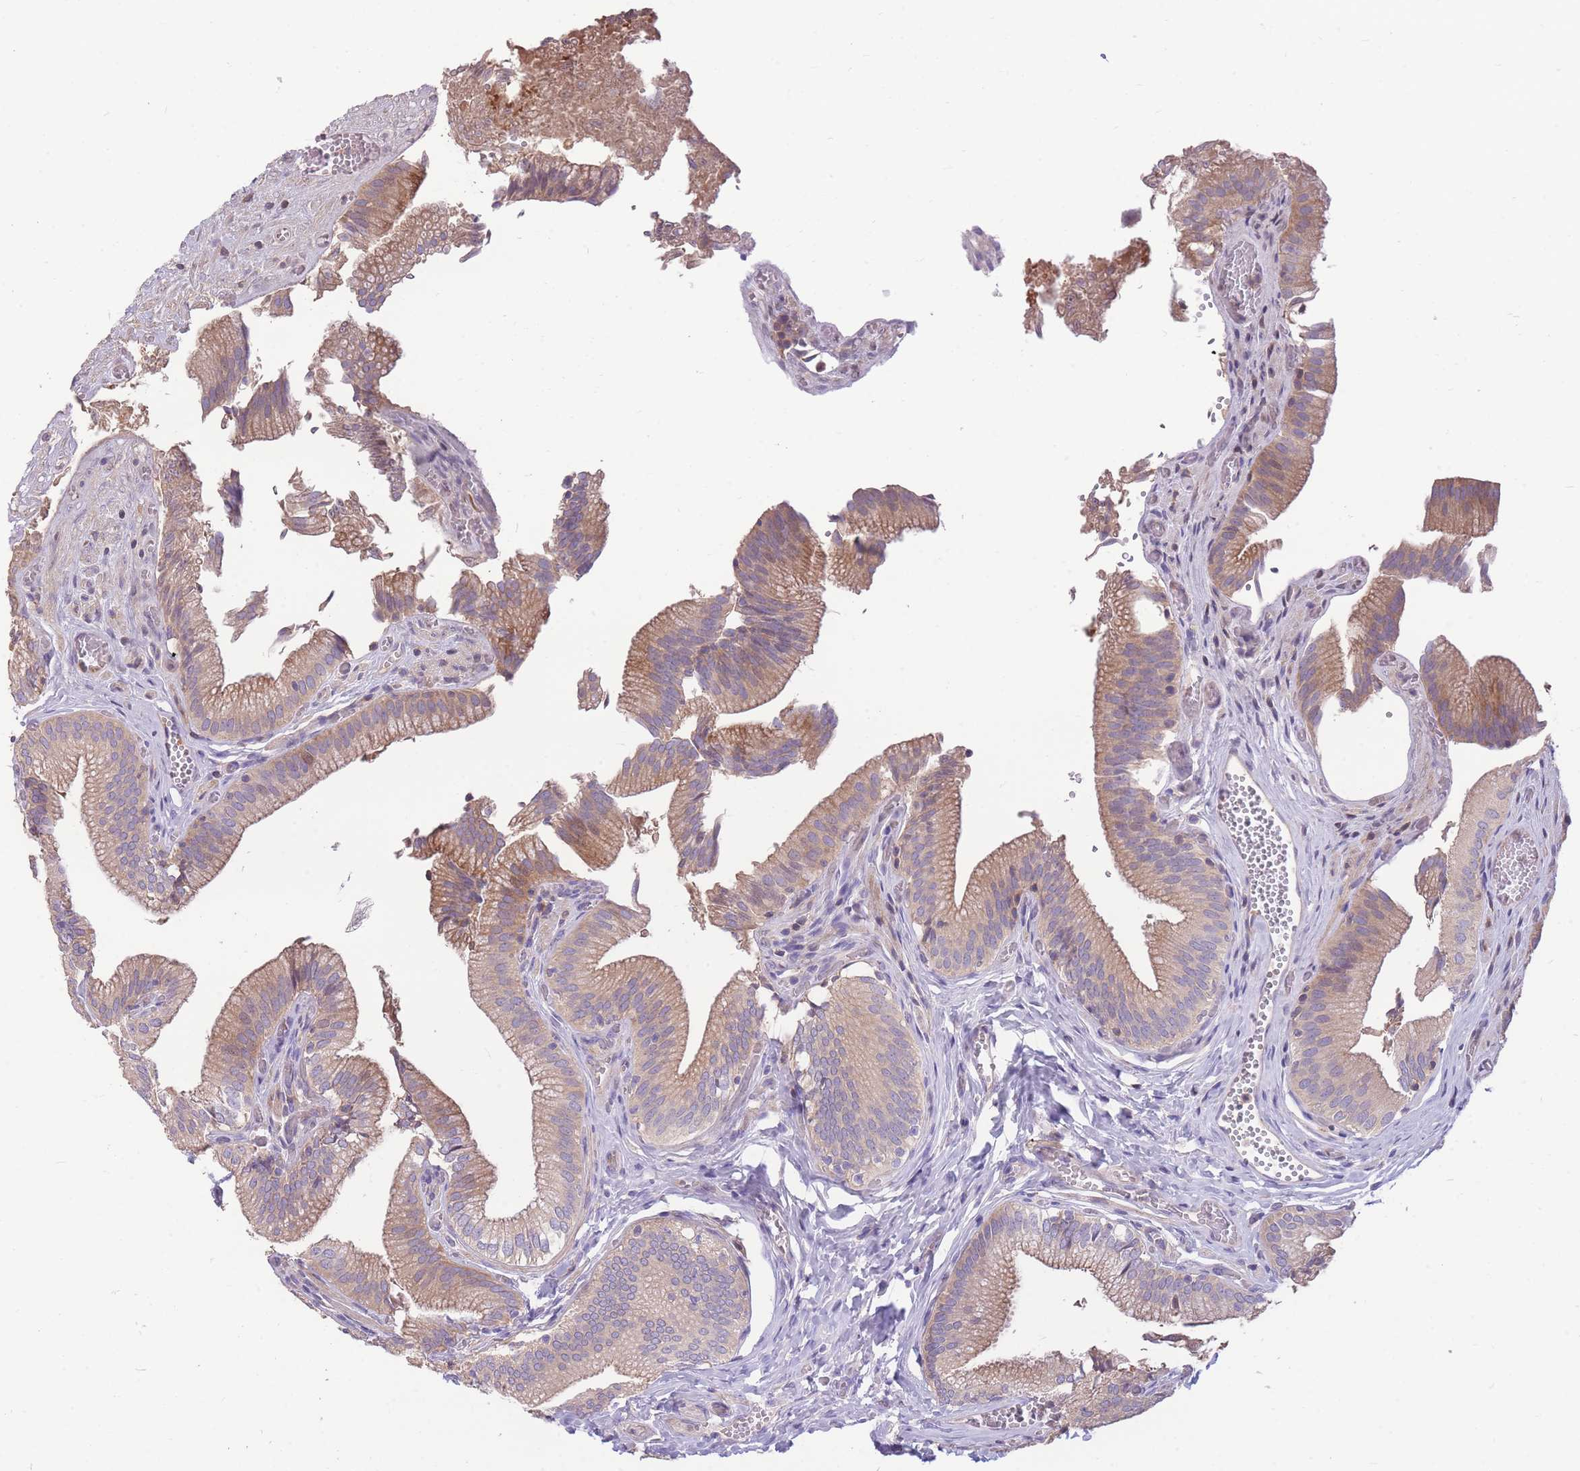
{"staining": {"intensity": "moderate", "quantity": ">75%", "location": "cytoplasmic/membranous"}, "tissue": "gallbladder", "cell_type": "Glandular cells", "image_type": "normal", "snomed": [{"axis": "morphology", "description": "Normal tissue, NOS"}, {"axis": "topography", "description": "Gallbladder"}, {"axis": "topography", "description": "Peripheral nerve tissue"}], "caption": "DAB immunohistochemical staining of normal gallbladder reveals moderate cytoplasmic/membranous protein staining in approximately >75% of glandular cells. The staining was performed using DAB to visualize the protein expression in brown, while the nuclei were stained in blue with hematoxylin (Magnification: 20x).", "gene": "OR5T1", "patient": {"sex": "male", "age": 17}}